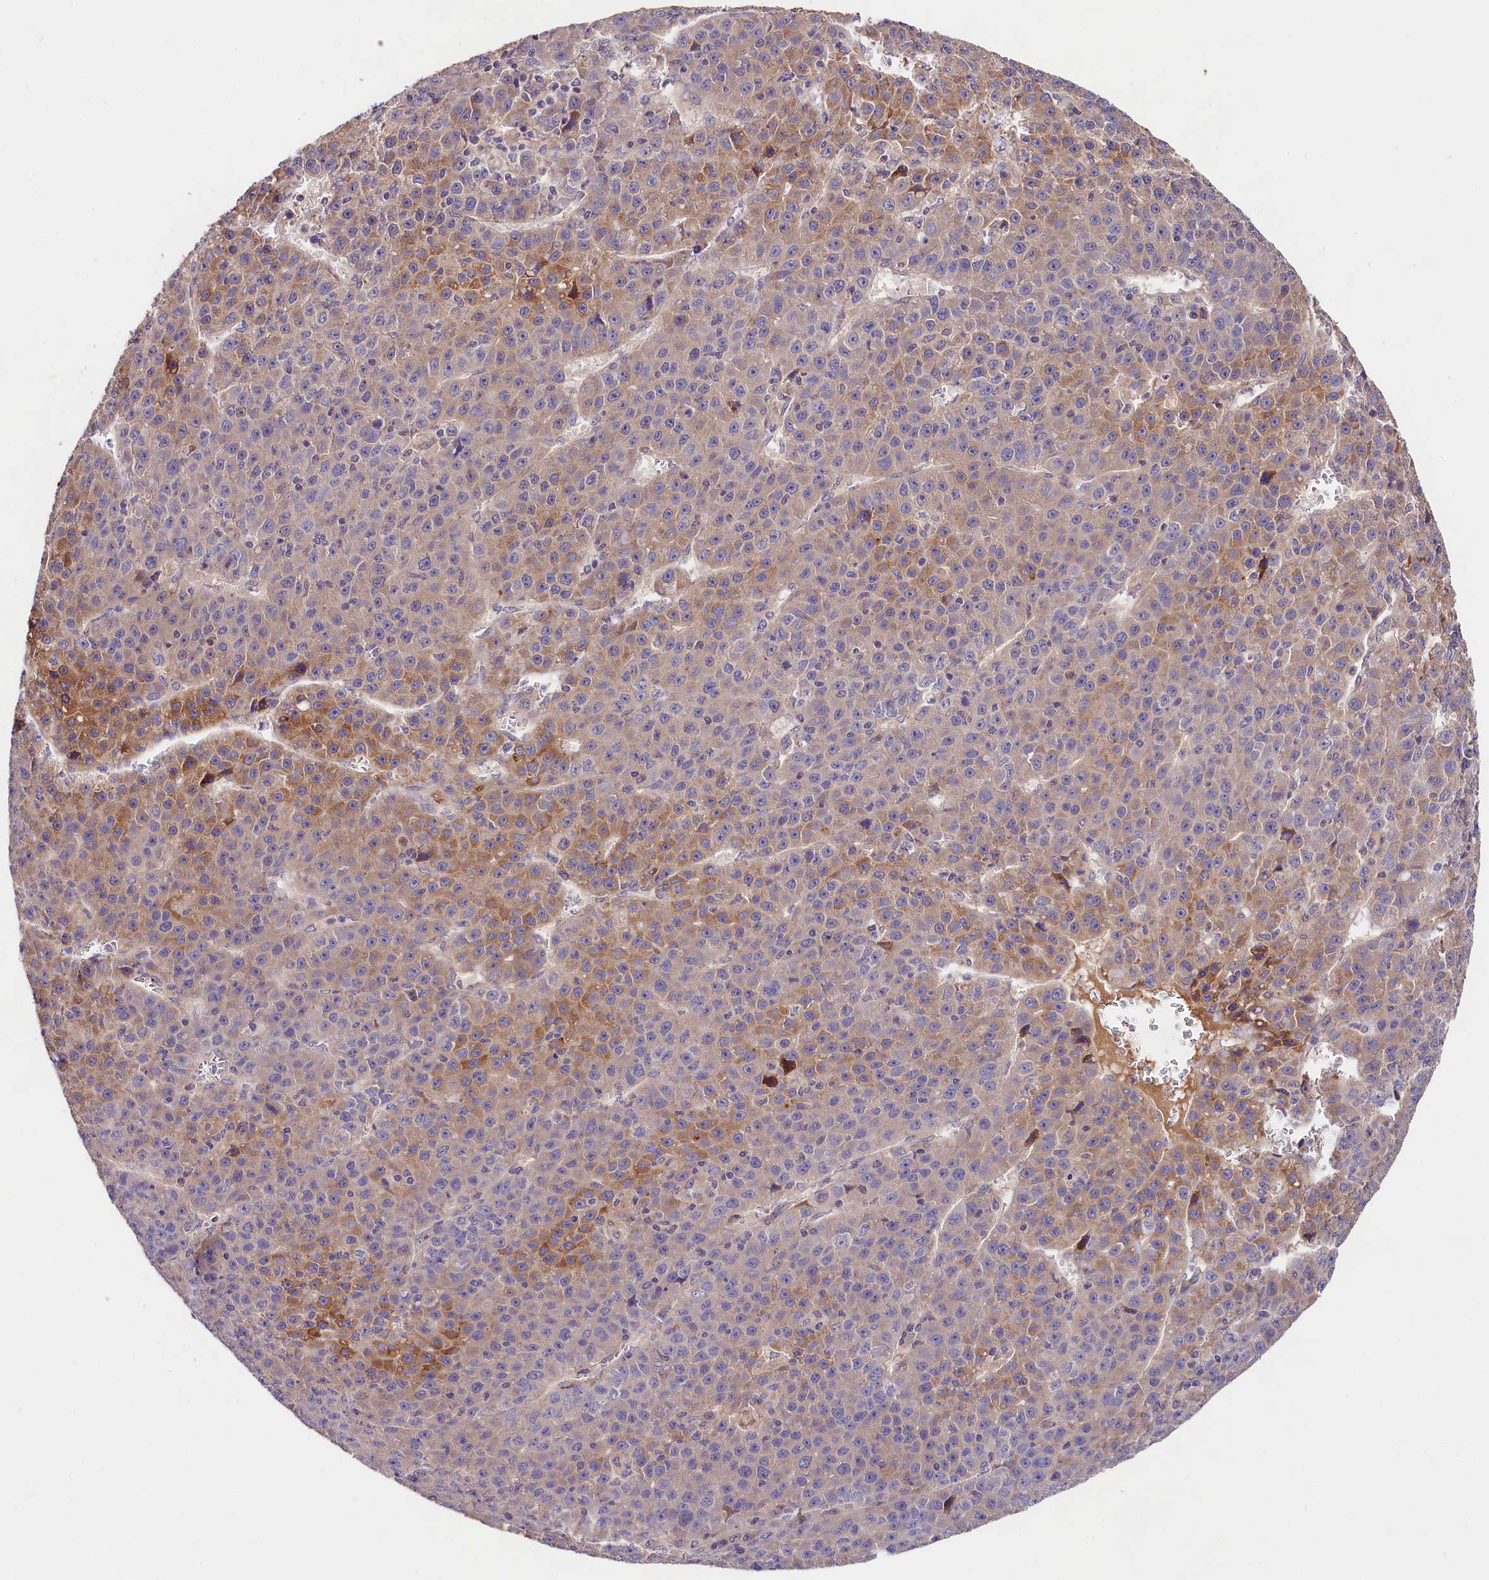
{"staining": {"intensity": "moderate", "quantity": "25%-75%", "location": "cytoplasmic/membranous"}, "tissue": "liver cancer", "cell_type": "Tumor cells", "image_type": "cancer", "snomed": [{"axis": "morphology", "description": "Carcinoma, Hepatocellular, NOS"}, {"axis": "topography", "description": "Liver"}], "caption": "A high-resolution histopathology image shows immunohistochemistry staining of hepatocellular carcinoma (liver), which demonstrates moderate cytoplasmic/membranous positivity in approximately 25%-75% of tumor cells.", "gene": "SPG11", "patient": {"sex": "female", "age": 53}}